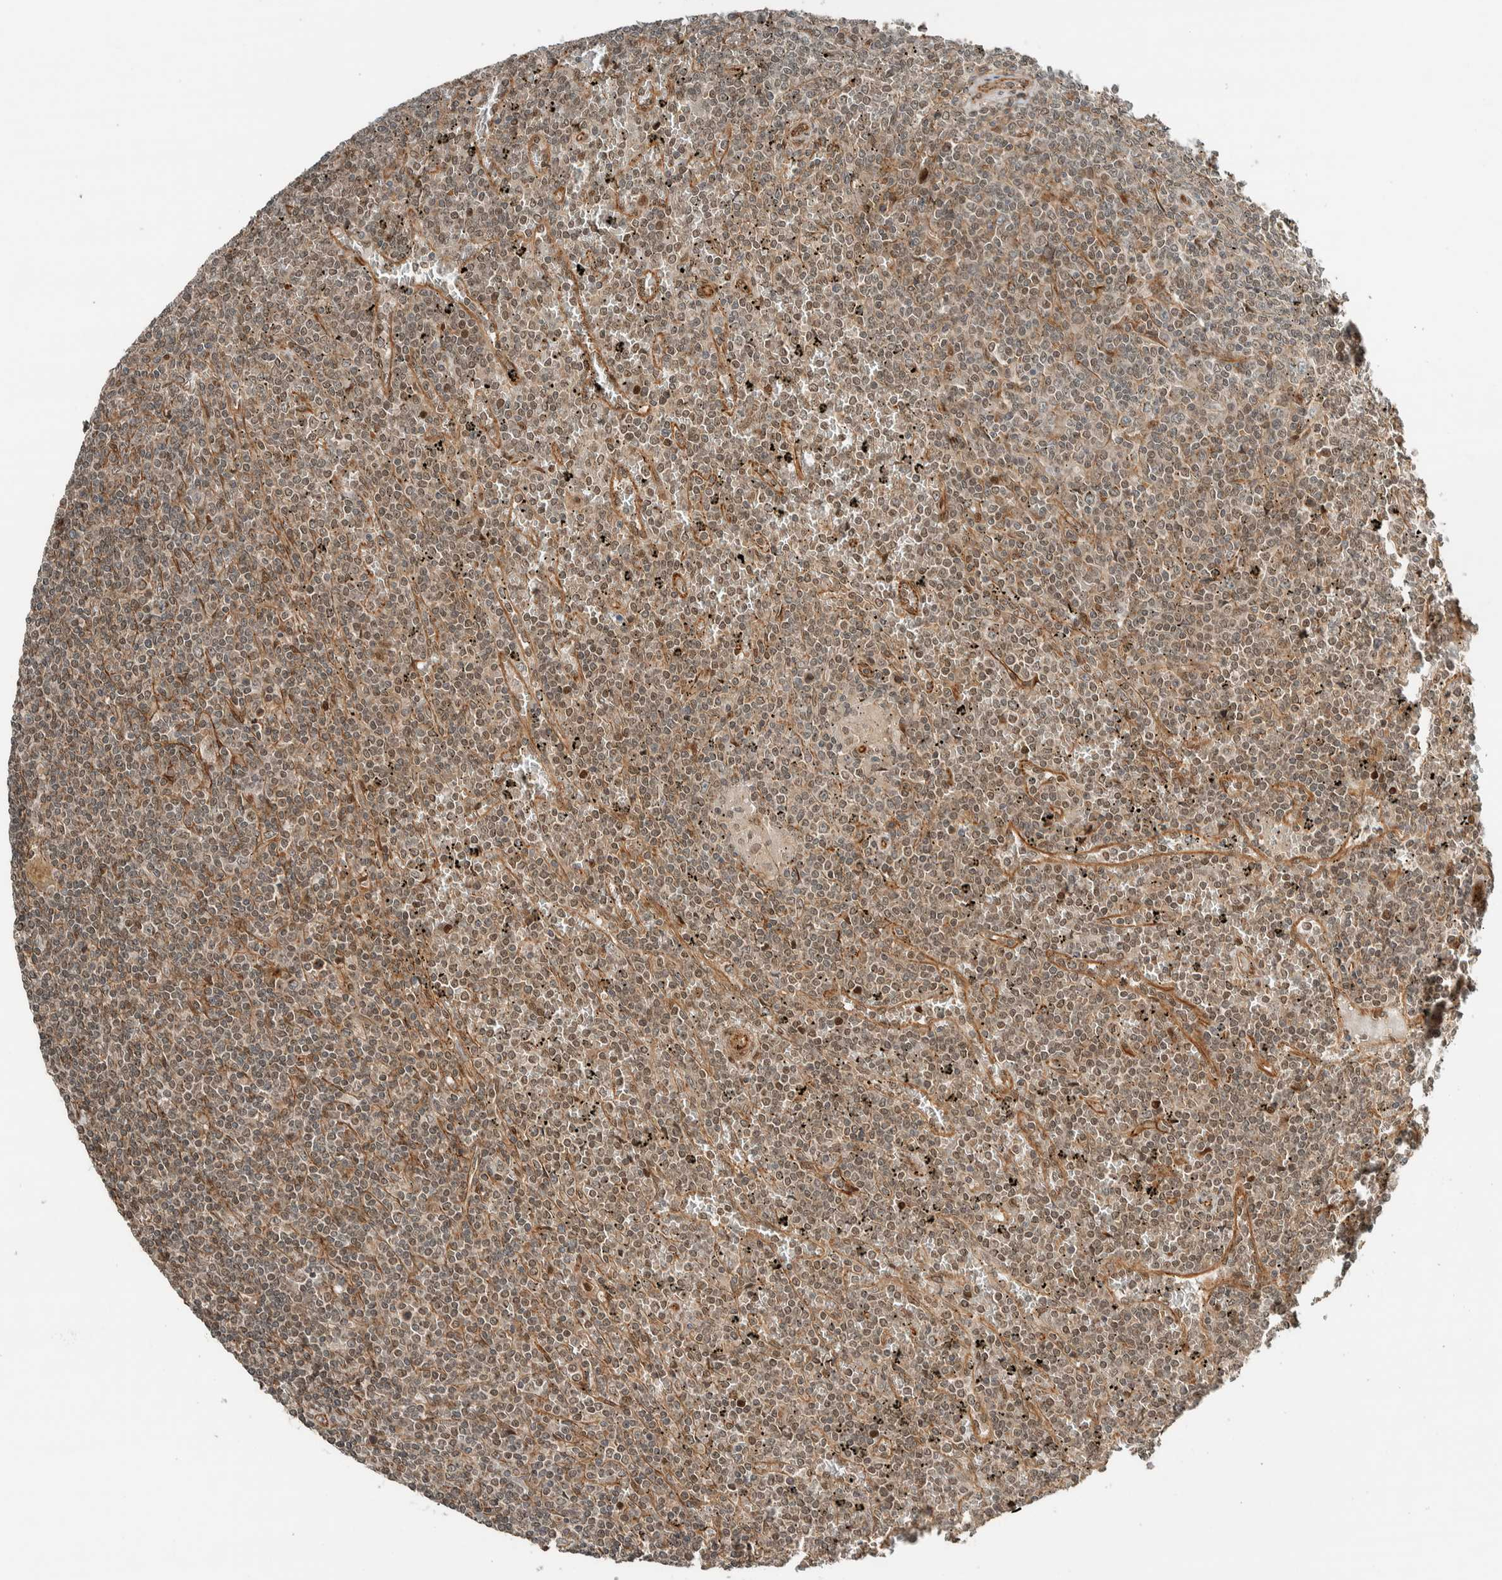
{"staining": {"intensity": "weak", "quantity": ">75%", "location": "nuclear"}, "tissue": "lymphoma", "cell_type": "Tumor cells", "image_type": "cancer", "snomed": [{"axis": "morphology", "description": "Malignant lymphoma, non-Hodgkin's type, Low grade"}, {"axis": "topography", "description": "Spleen"}], "caption": "Lymphoma stained with a brown dye displays weak nuclear positive expression in approximately >75% of tumor cells.", "gene": "STXBP4", "patient": {"sex": "female", "age": 19}}